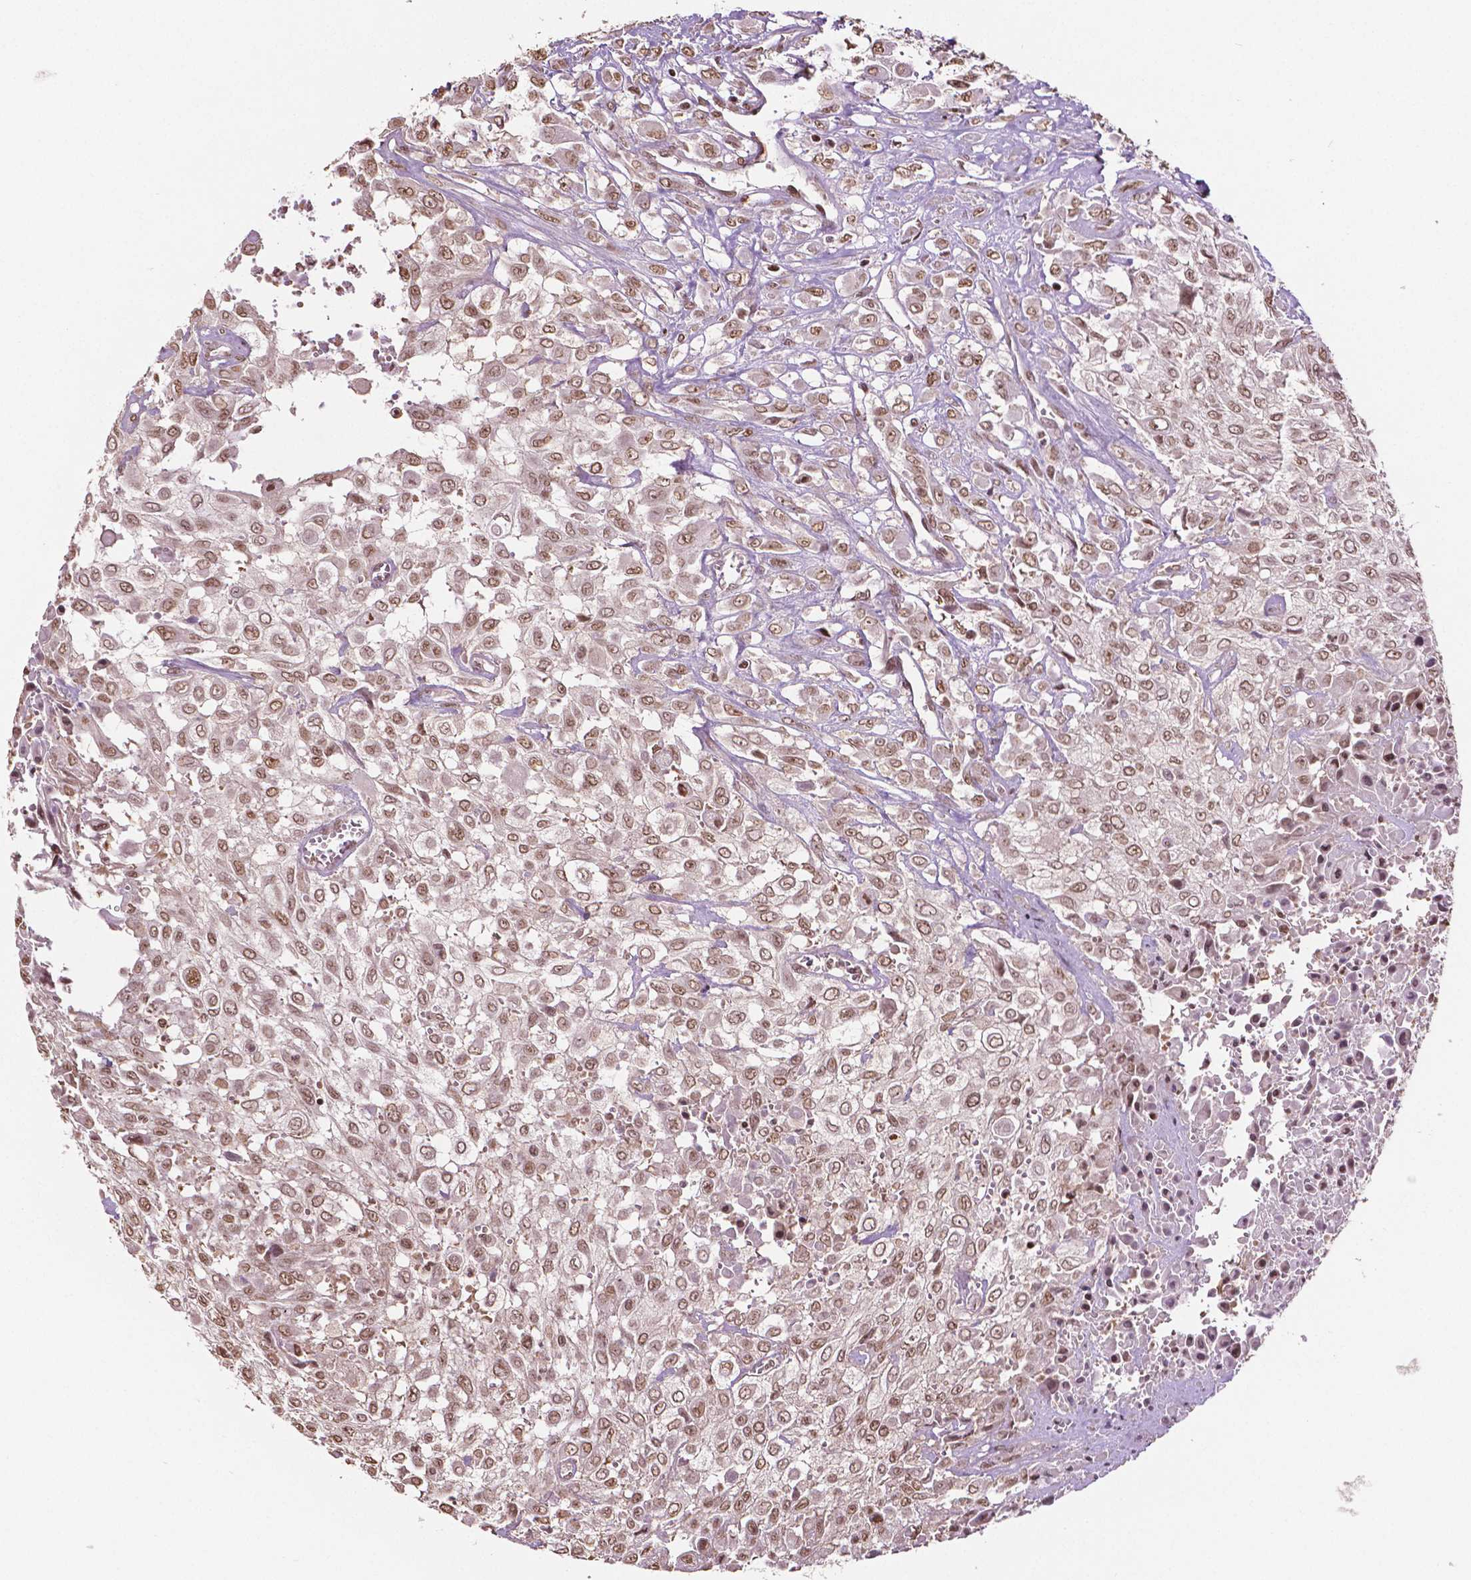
{"staining": {"intensity": "moderate", "quantity": ">75%", "location": "nuclear"}, "tissue": "urothelial cancer", "cell_type": "Tumor cells", "image_type": "cancer", "snomed": [{"axis": "morphology", "description": "Urothelial carcinoma, High grade"}, {"axis": "topography", "description": "Urinary bladder"}], "caption": "This histopathology image reveals immunohistochemistry staining of human urothelial carcinoma (high-grade), with medium moderate nuclear staining in about >75% of tumor cells.", "gene": "DEK", "patient": {"sex": "male", "age": 57}}